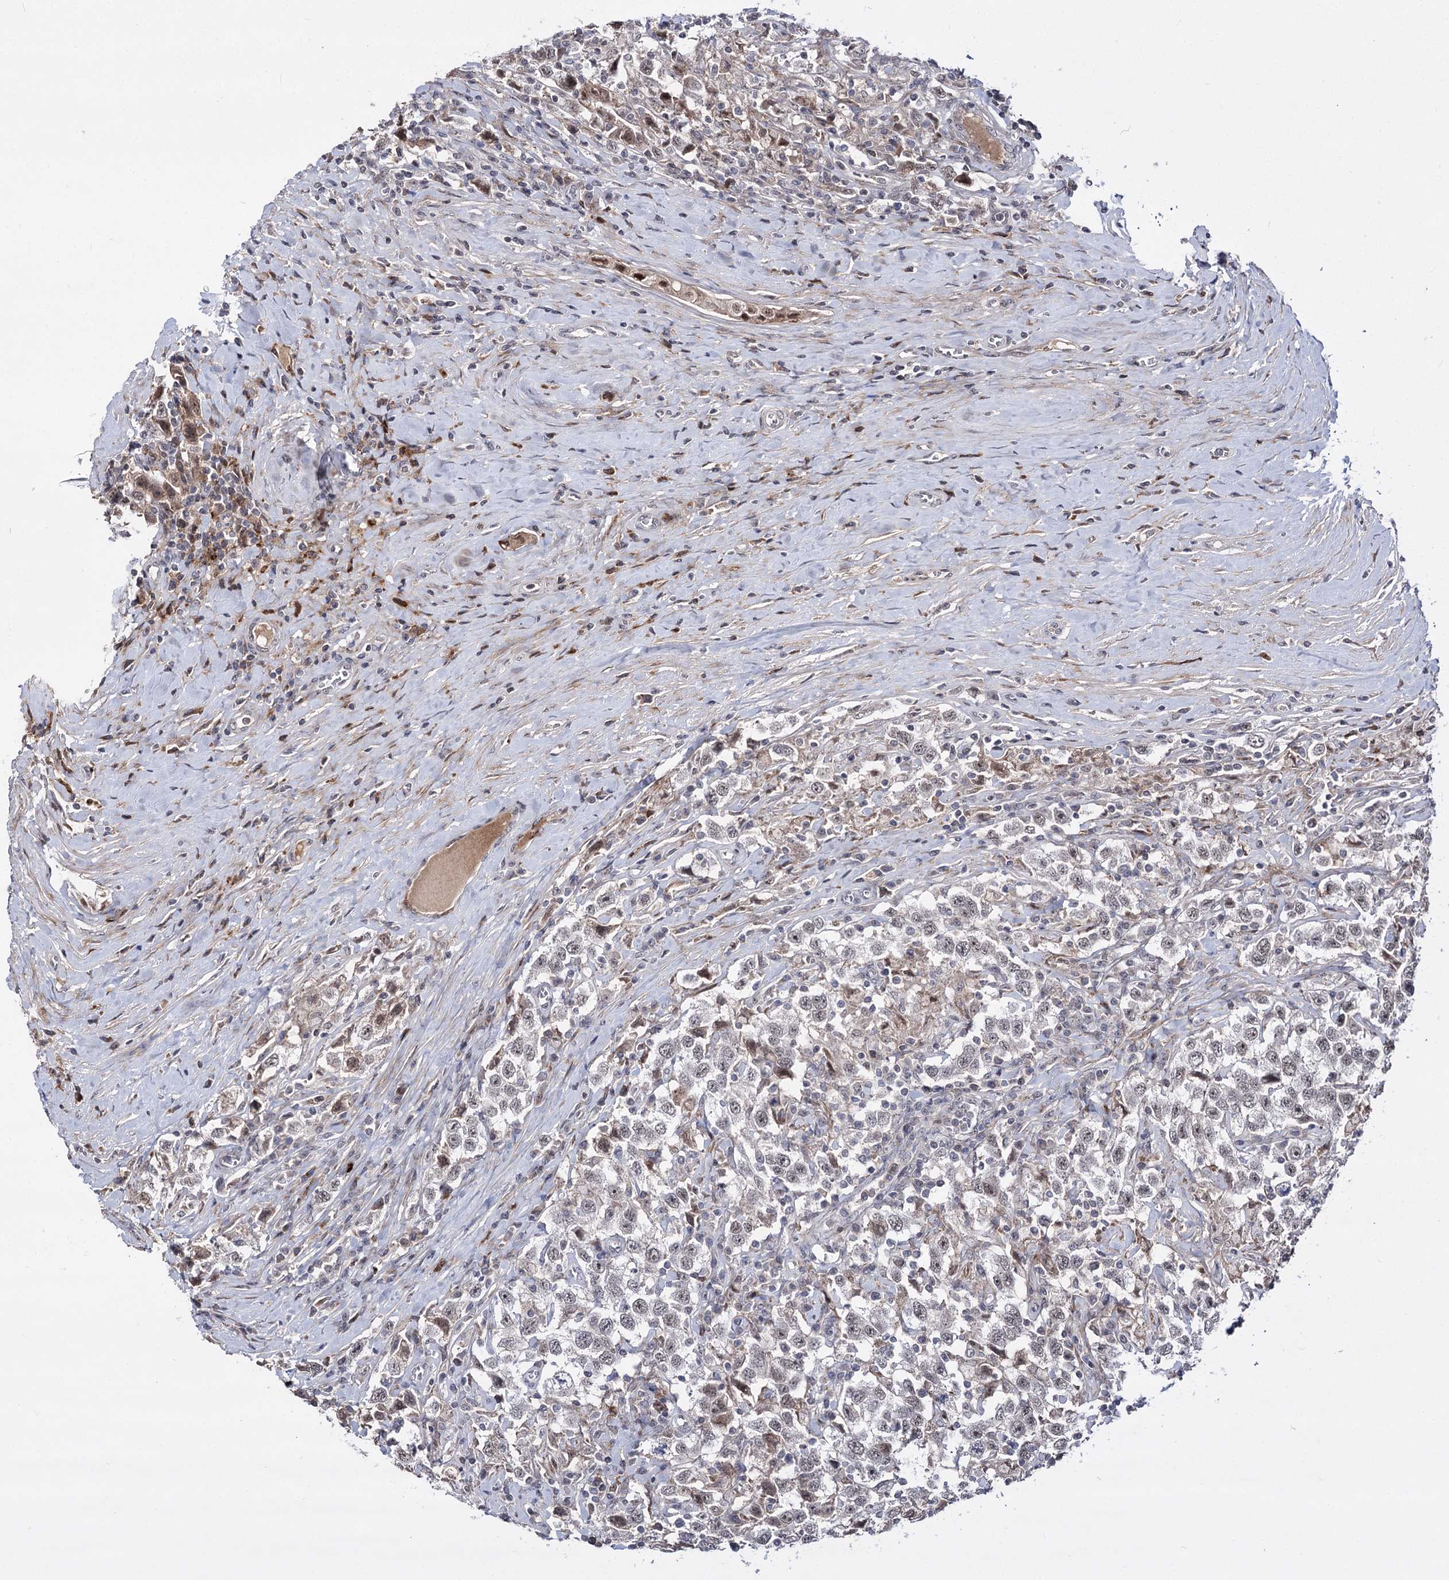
{"staining": {"intensity": "weak", "quantity": "25%-75%", "location": "nuclear"}, "tissue": "testis cancer", "cell_type": "Tumor cells", "image_type": "cancer", "snomed": [{"axis": "morphology", "description": "Seminoma, NOS"}, {"axis": "topography", "description": "Testis"}], "caption": "The micrograph reveals immunohistochemical staining of seminoma (testis). There is weak nuclear positivity is present in about 25%-75% of tumor cells. The staining was performed using DAB (3,3'-diaminobenzidine) to visualize the protein expression in brown, while the nuclei were stained in blue with hematoxylin (Magnification: 20x).", "gene": "STOX1", "patient": {"sex": "male", "age": 41}}